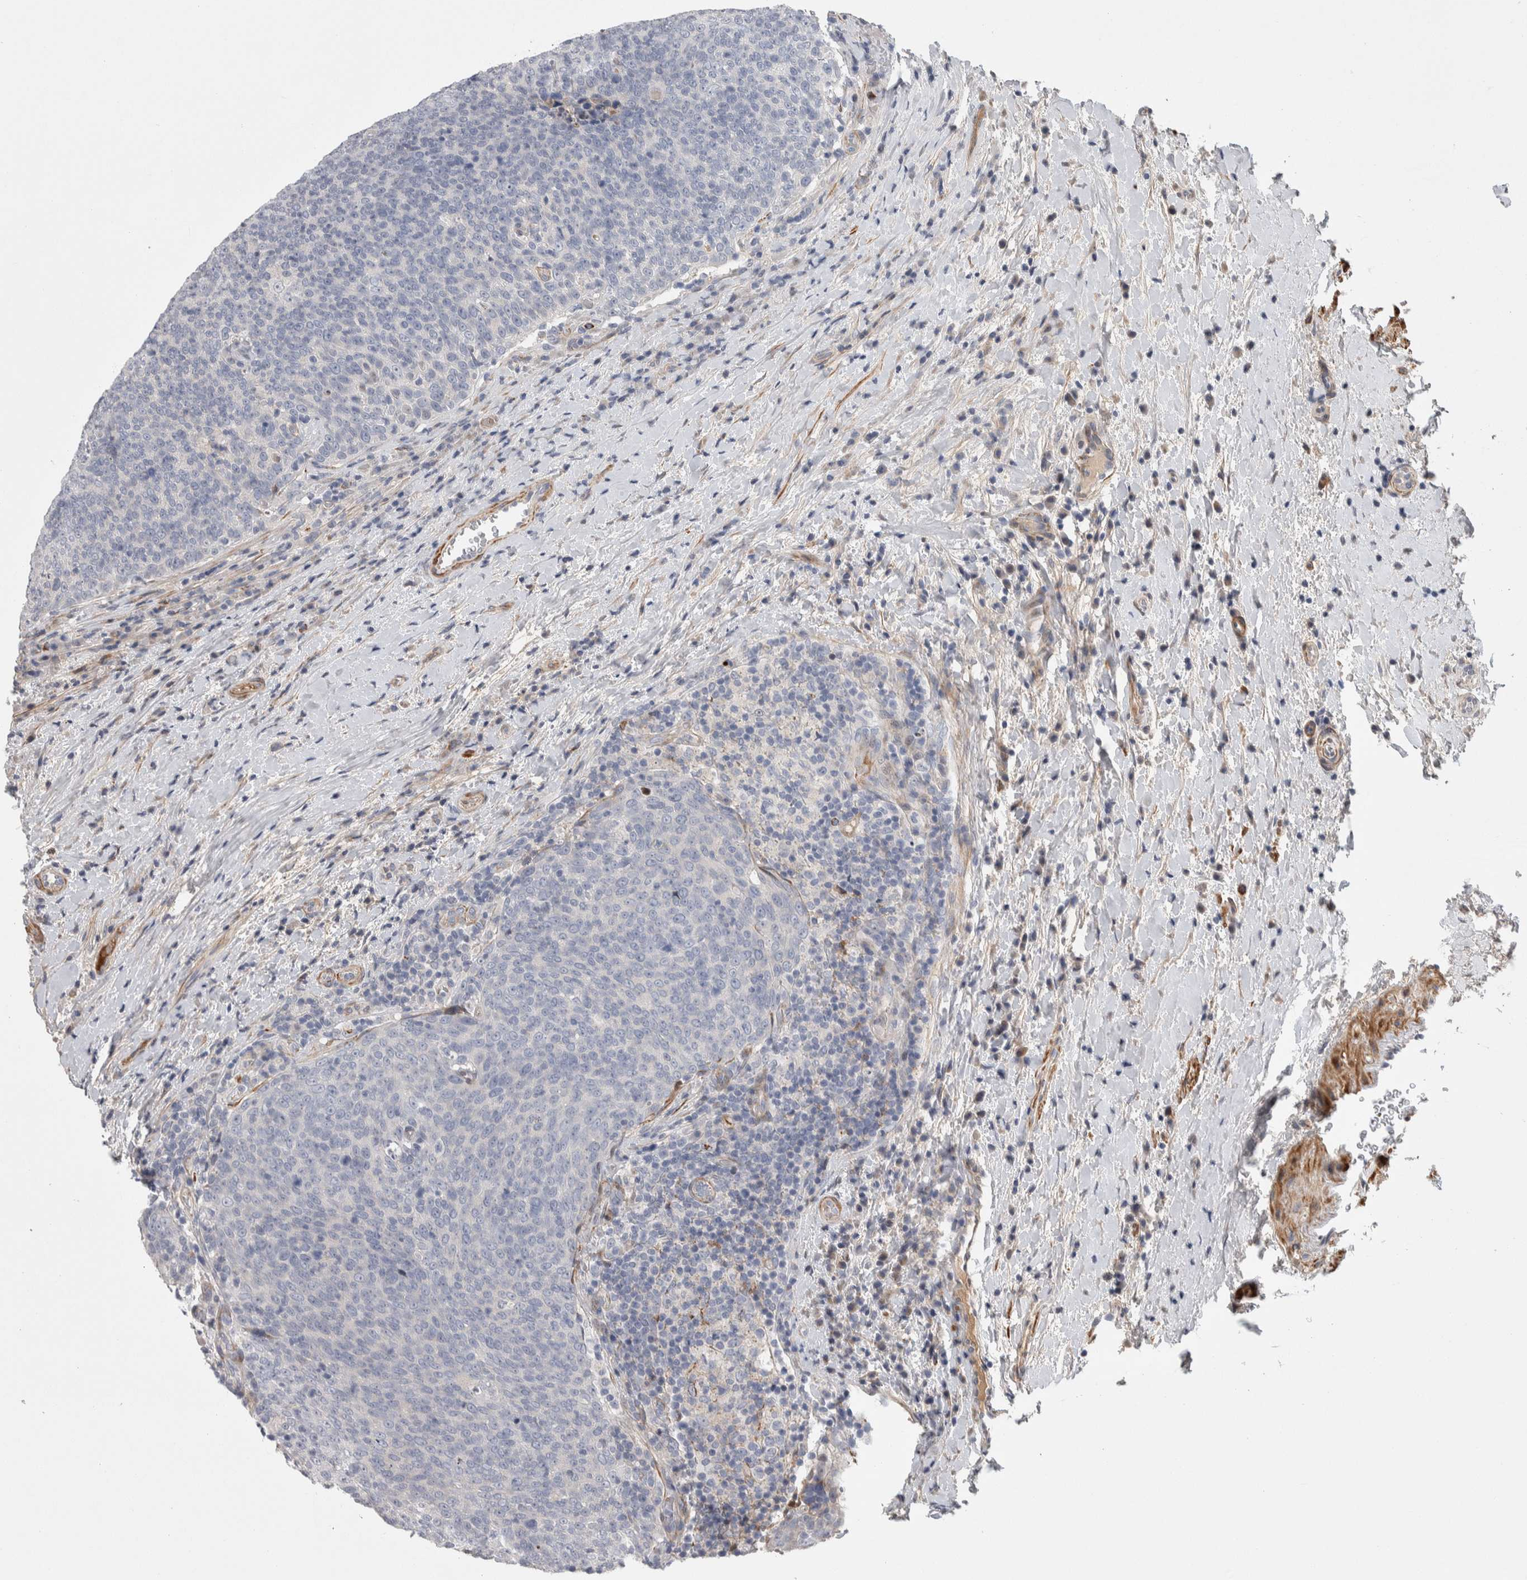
{"staining": {"intensity": "negative", "quantity": "none", "location": "none"}, "tissue": "head and neck cancer", "cell_type": "Tumor cells", "image_type": "cancer", "snomed": [{"axis": "morphology", "description": "Squamous cell carcinoma, NOS"}, {"axis": "morphology", "description": "Squamous cell carcinoma, metastatic, NOS"}, {"axis": "topography", "description": "Lymph node"}, {"axis": "topography", "description": "Head-Neck"}], "caption": "Immunohistochemical staining of human metastatic squamous cell carcinoma (head and neck) reveals no significant staining in tumor cells.", "gene": "PSMG3", "patient": {"sex": "male", "age": 62}}